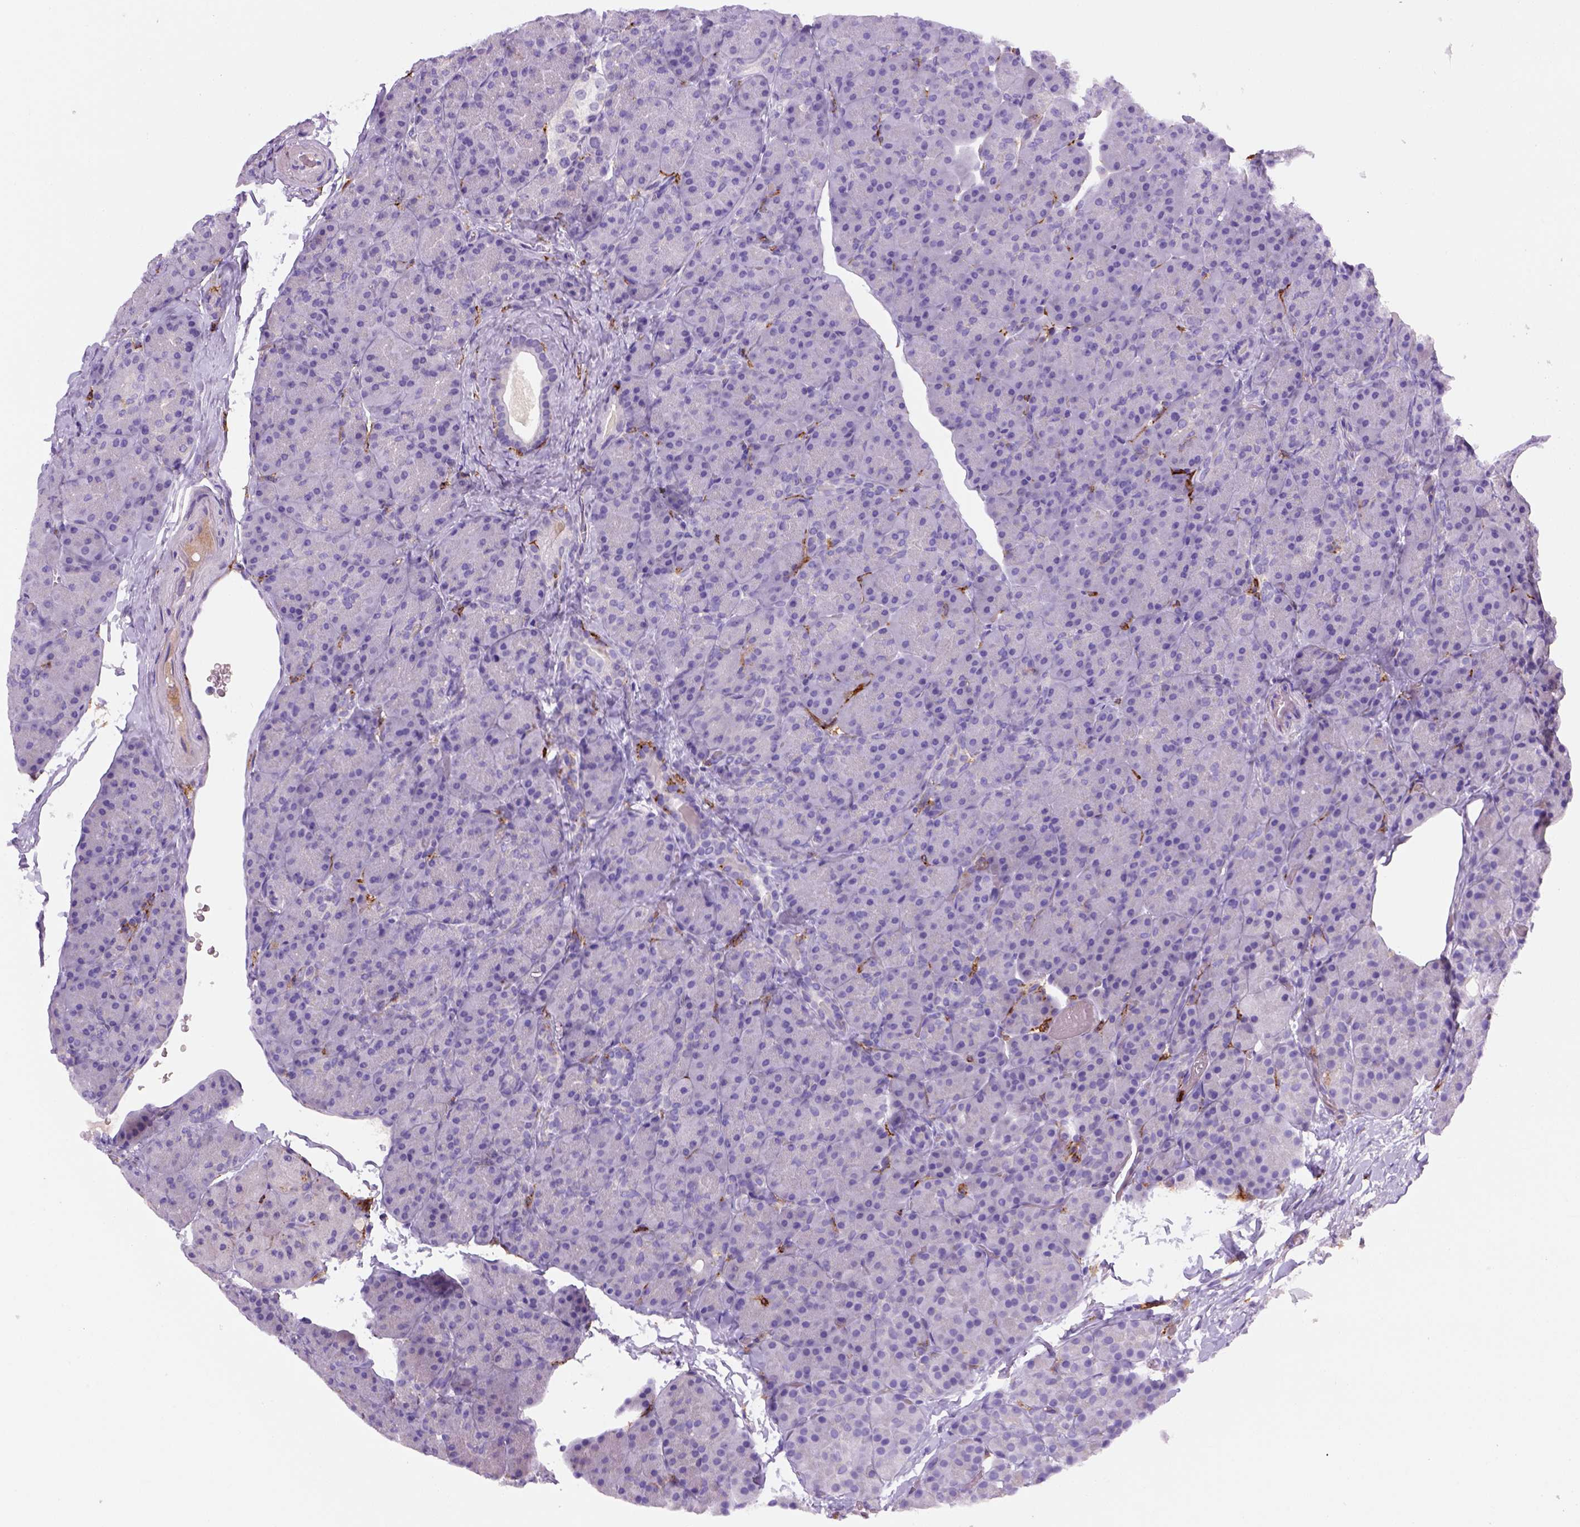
{"staining": {"intensity": "negative", "quantity": "none", "location": "none"}, "tissue": "pancreas", "cell_type": "Exocrine glandular cells", "image_type": "normal", "snomed": [{"axis": "morphology", "description": "Normal tissue, NOS"}, {"axis": "topography", "description": "Pancreas"}], "caption": "The immunohistochemistry histopathology image has no significant expression in exocrine glandular cells of pancreas. (Brightfield microscopy of DAB (3,3'-diaminobenzidine) immunohistochemistry at high magnification).", "gene": "CD14", "patient": {"sex": "male", "age": 57}}